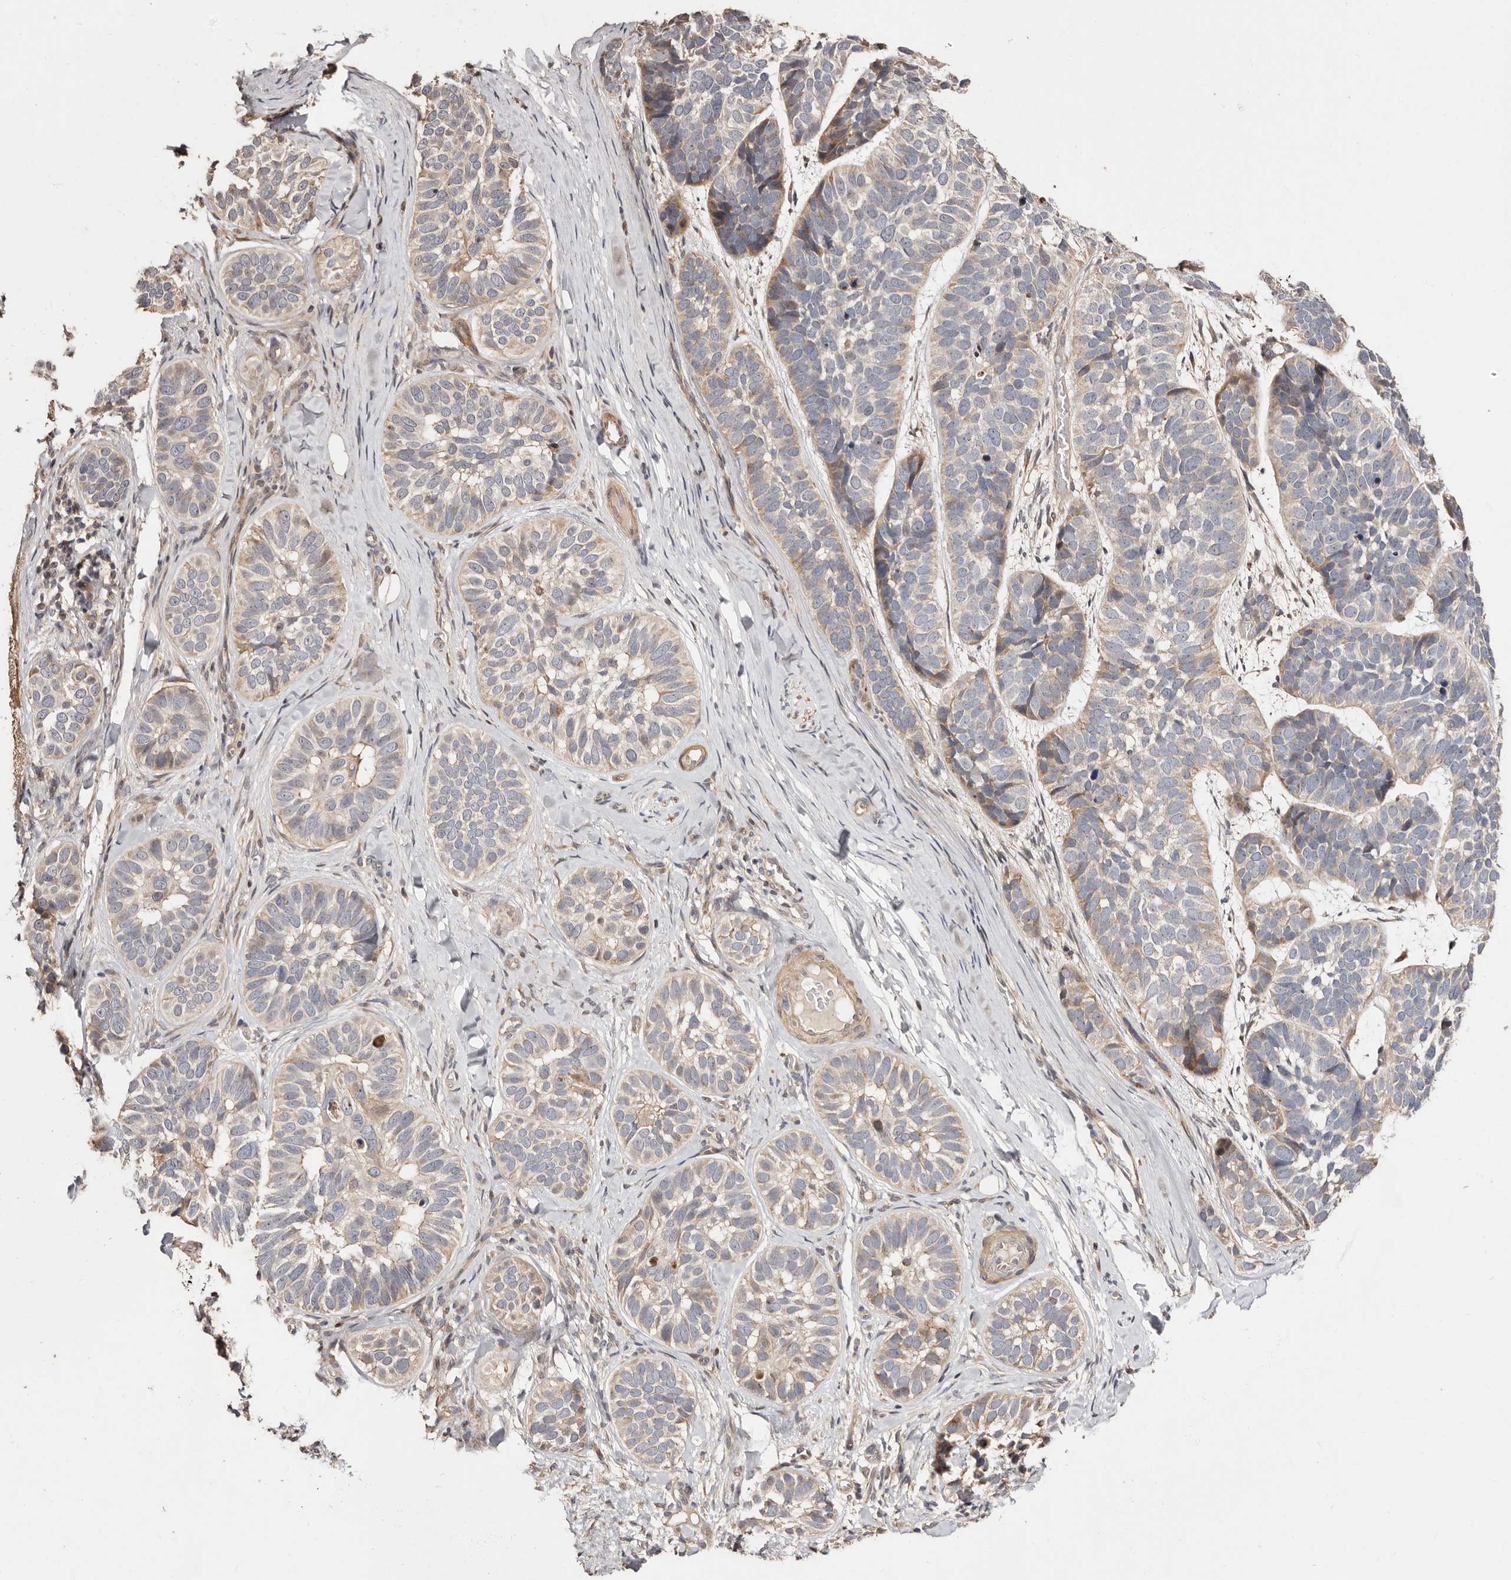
{"staining": {"intensity": "weak", "quantity": "<25%", "location": "cytoplasmic/membranous"}, "tissue": "skin cancer", "cell_type": "Tumor cells", "image_type": "cancer", "snomed": [{"axis": "morphology", "description": "Basal cell carcinoma"}, {"axis": "topography", "description": "Skin"}], "caption": "DAB immunohistochemical staining of basal cell carcinoma (skin) exhibits no significant expression in tumor cells. The staining was performed using DAB (3,3'-diaminobenzidine) to visualize the protein expression in brown, while the nuclei were stained in blue with hematoxylin (Magnification: 20x).", "gene": "APOL6", "patient": {"sex": "male", "age": 62}}